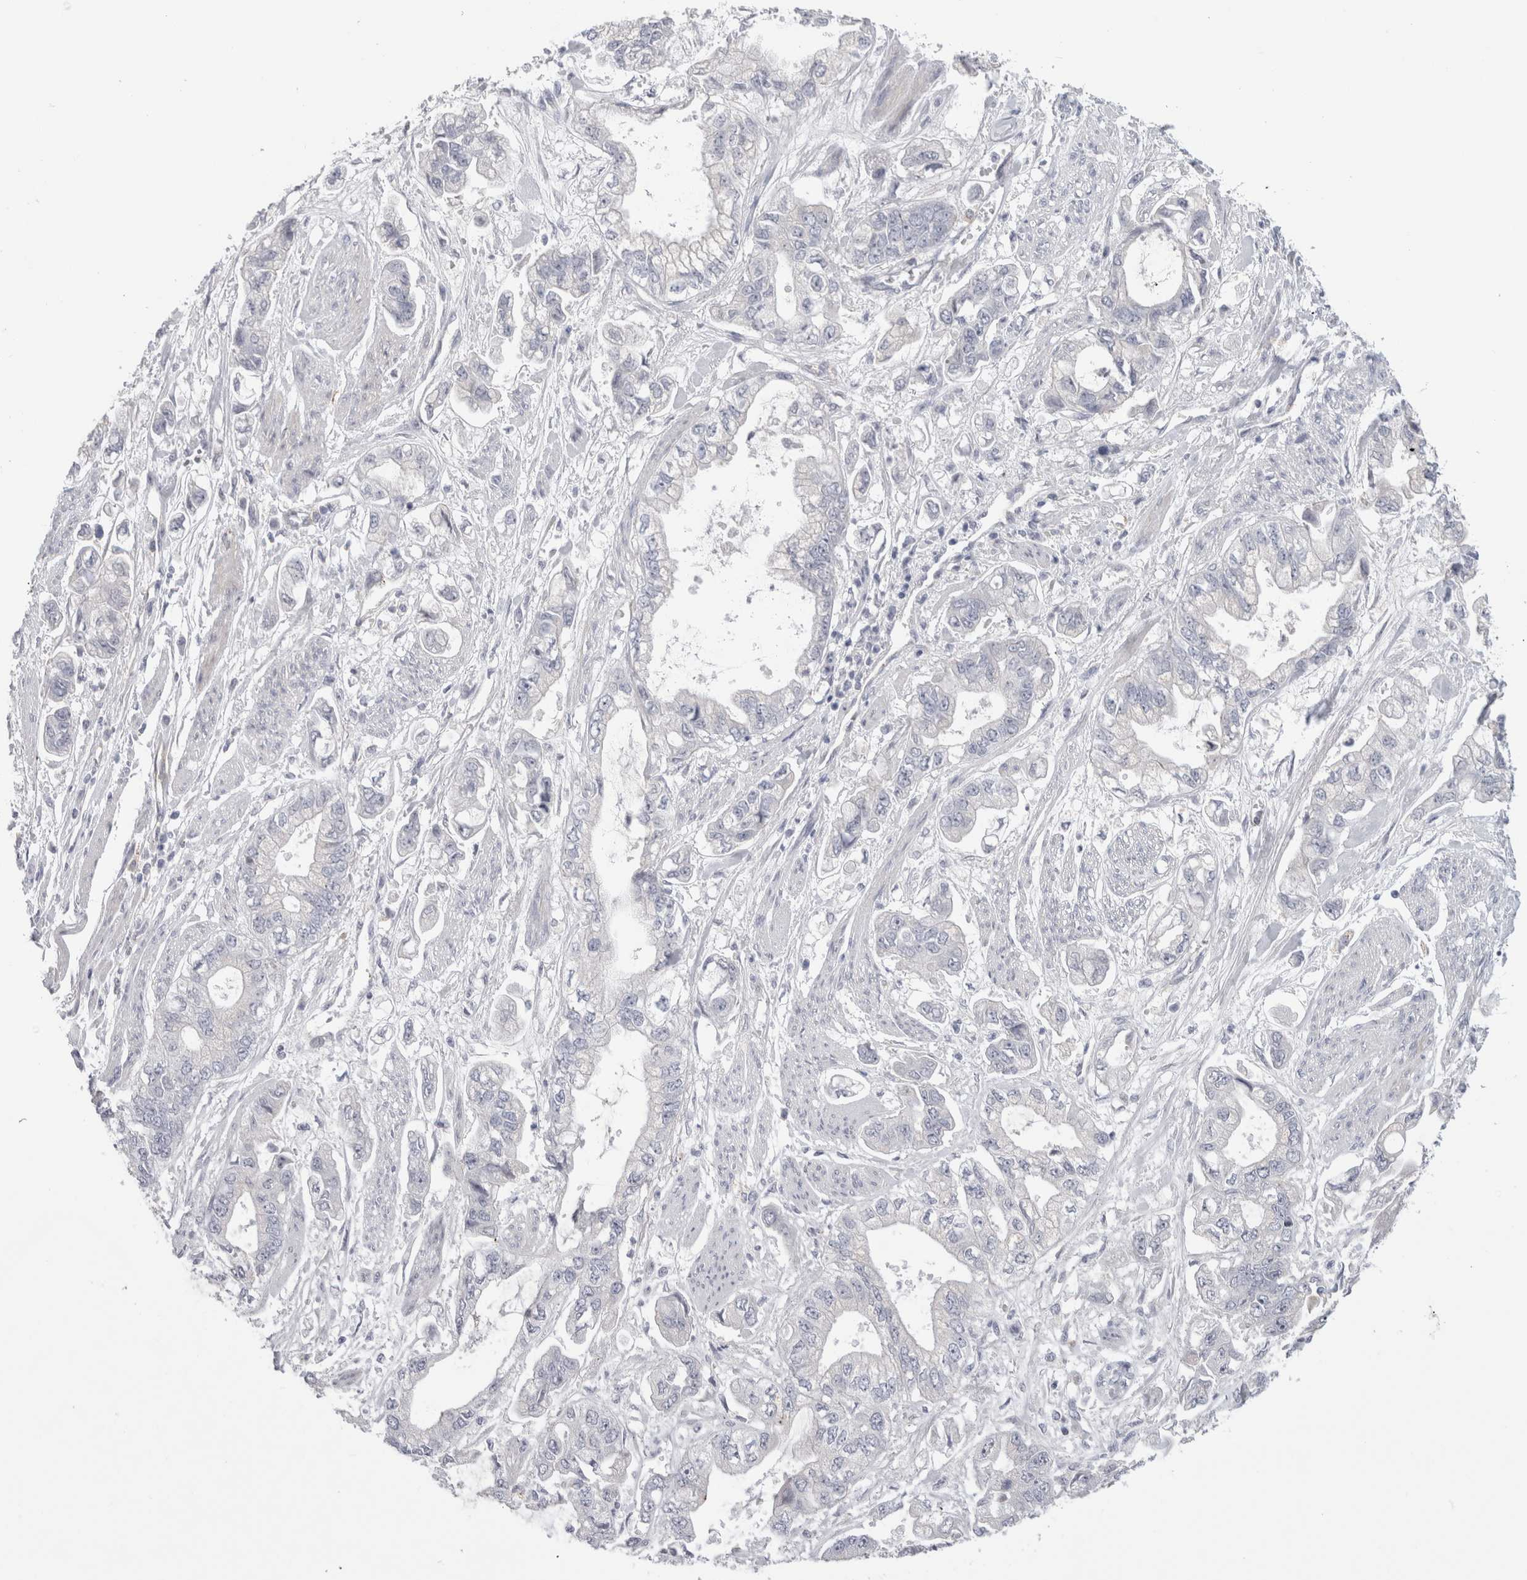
{"staining": {"intensity": "negative", "quantity": "none", "location": "none"}, "tissue": "stomach cancer", "cell_type": "Tumor cells", "image_type": "cancer", "snomed": [{"axis": "morphology", "description": "Normal tissue, NOS"}, {"axis": "morphology", "description": "Adenocarcinoma, NOS"}, {"axis": "topography", "description": "Stomach"}], "caption": "The immunohistochemistry (IHC) micrograph has no significant expression in tumor cells of stomach cancer (adenocarcinoma) tissue.", "gene": "ANKMY1", "patient": {"sex": "male", "age": 62}}